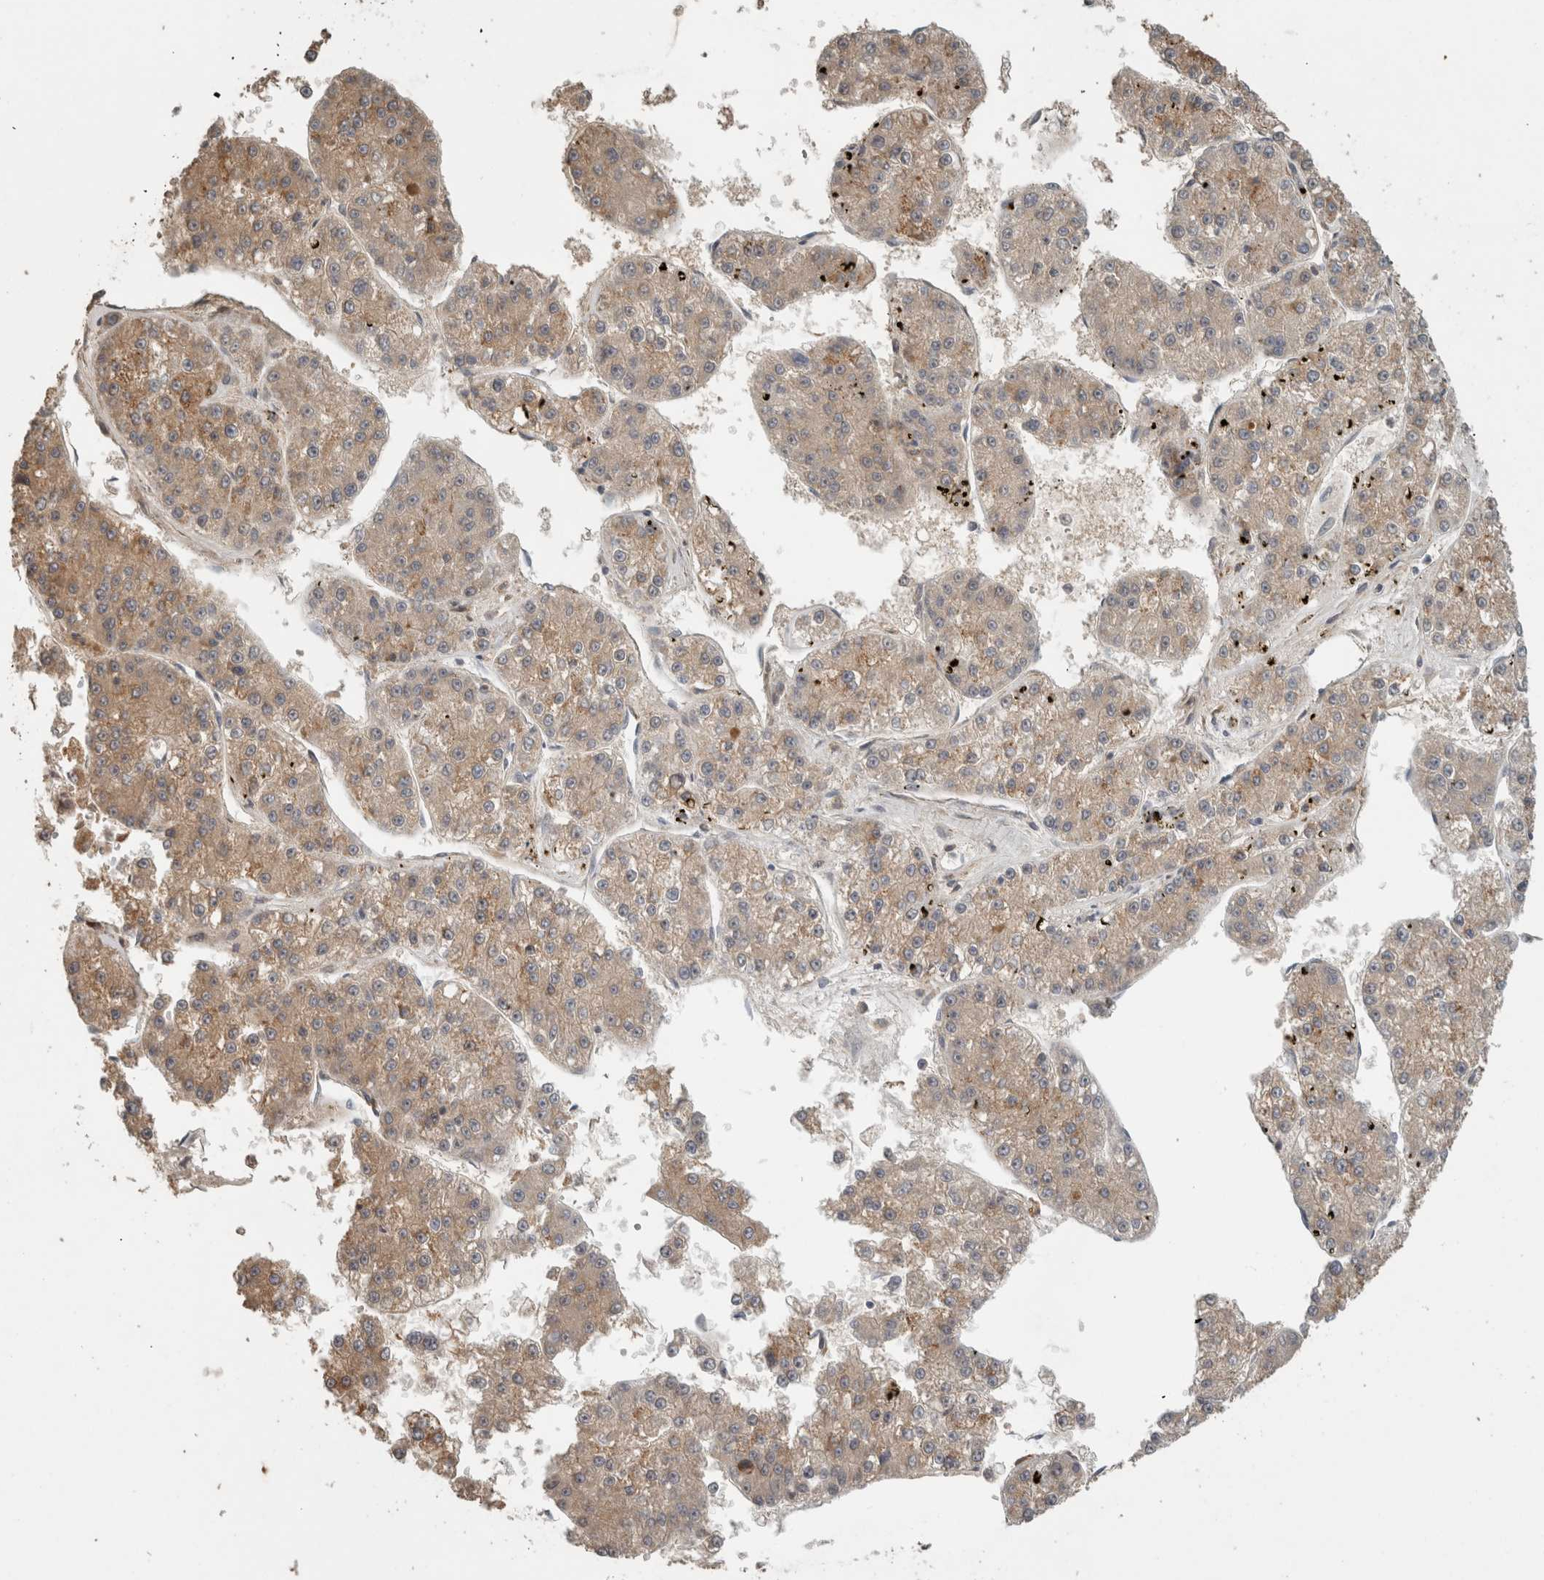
{"staining": {"intensity": "weak", "quantity": ">75%", "location": "cytoplasmic/membranous"}, "tissue": "liver cancer", "cell_type": "Tumor cells", "image_type": "cancer", "snomed": [{"axis": "morphology", "description": "Carcinoma, Hepatocellular, NOS"}, {"axis": "topography", "description": "Liver"}], "caption": "Hepatocellular carcinoma (liver) was stained to show a protein in brown. There is low levels of weak cytoplasmic/membranous expression in approximately >75% of tumor cells.", "gene": "SIPA1L2", "patient": {"sex": "female", "age": 73}}